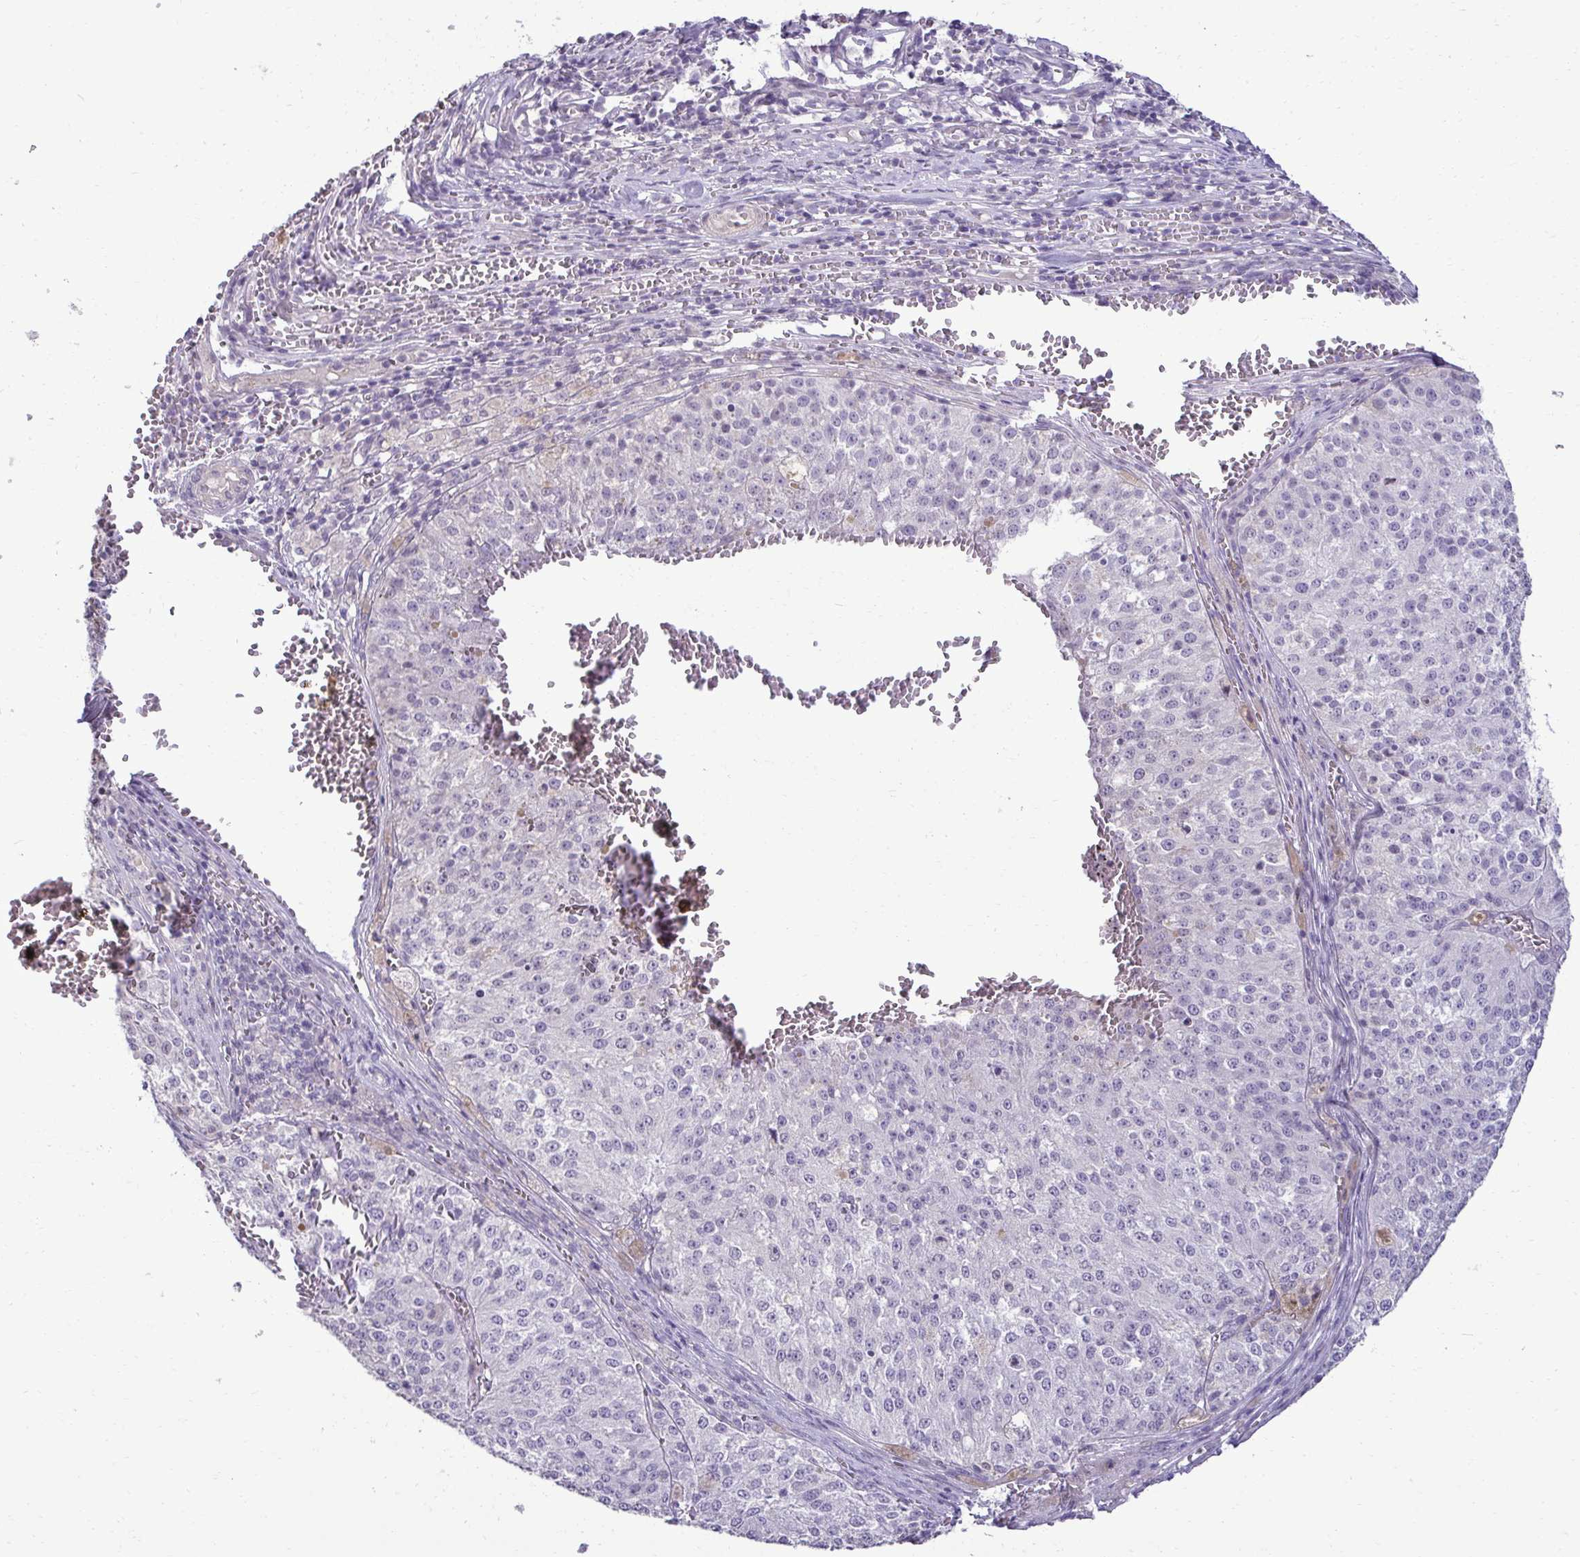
{"staining": {"intensity": "negative", "quantity": "none", "location": "none"}, "tissue": "melanoma", "cell_type": "Tumor cells", "image_type": "cancer", "snomed": [{"axis": "morphology", "description": "Malignant melanoma, Metastatic site"}, {"axis": "topography", "description": "Lymph node"}], "caption": "IHC of melanoma displays no expression in tumor cells. (DAB IHC visualized using brightfield microscopy, high magnification).", "gene": "SLC30A3", "patient": {"sex": "female", "age": 64}}